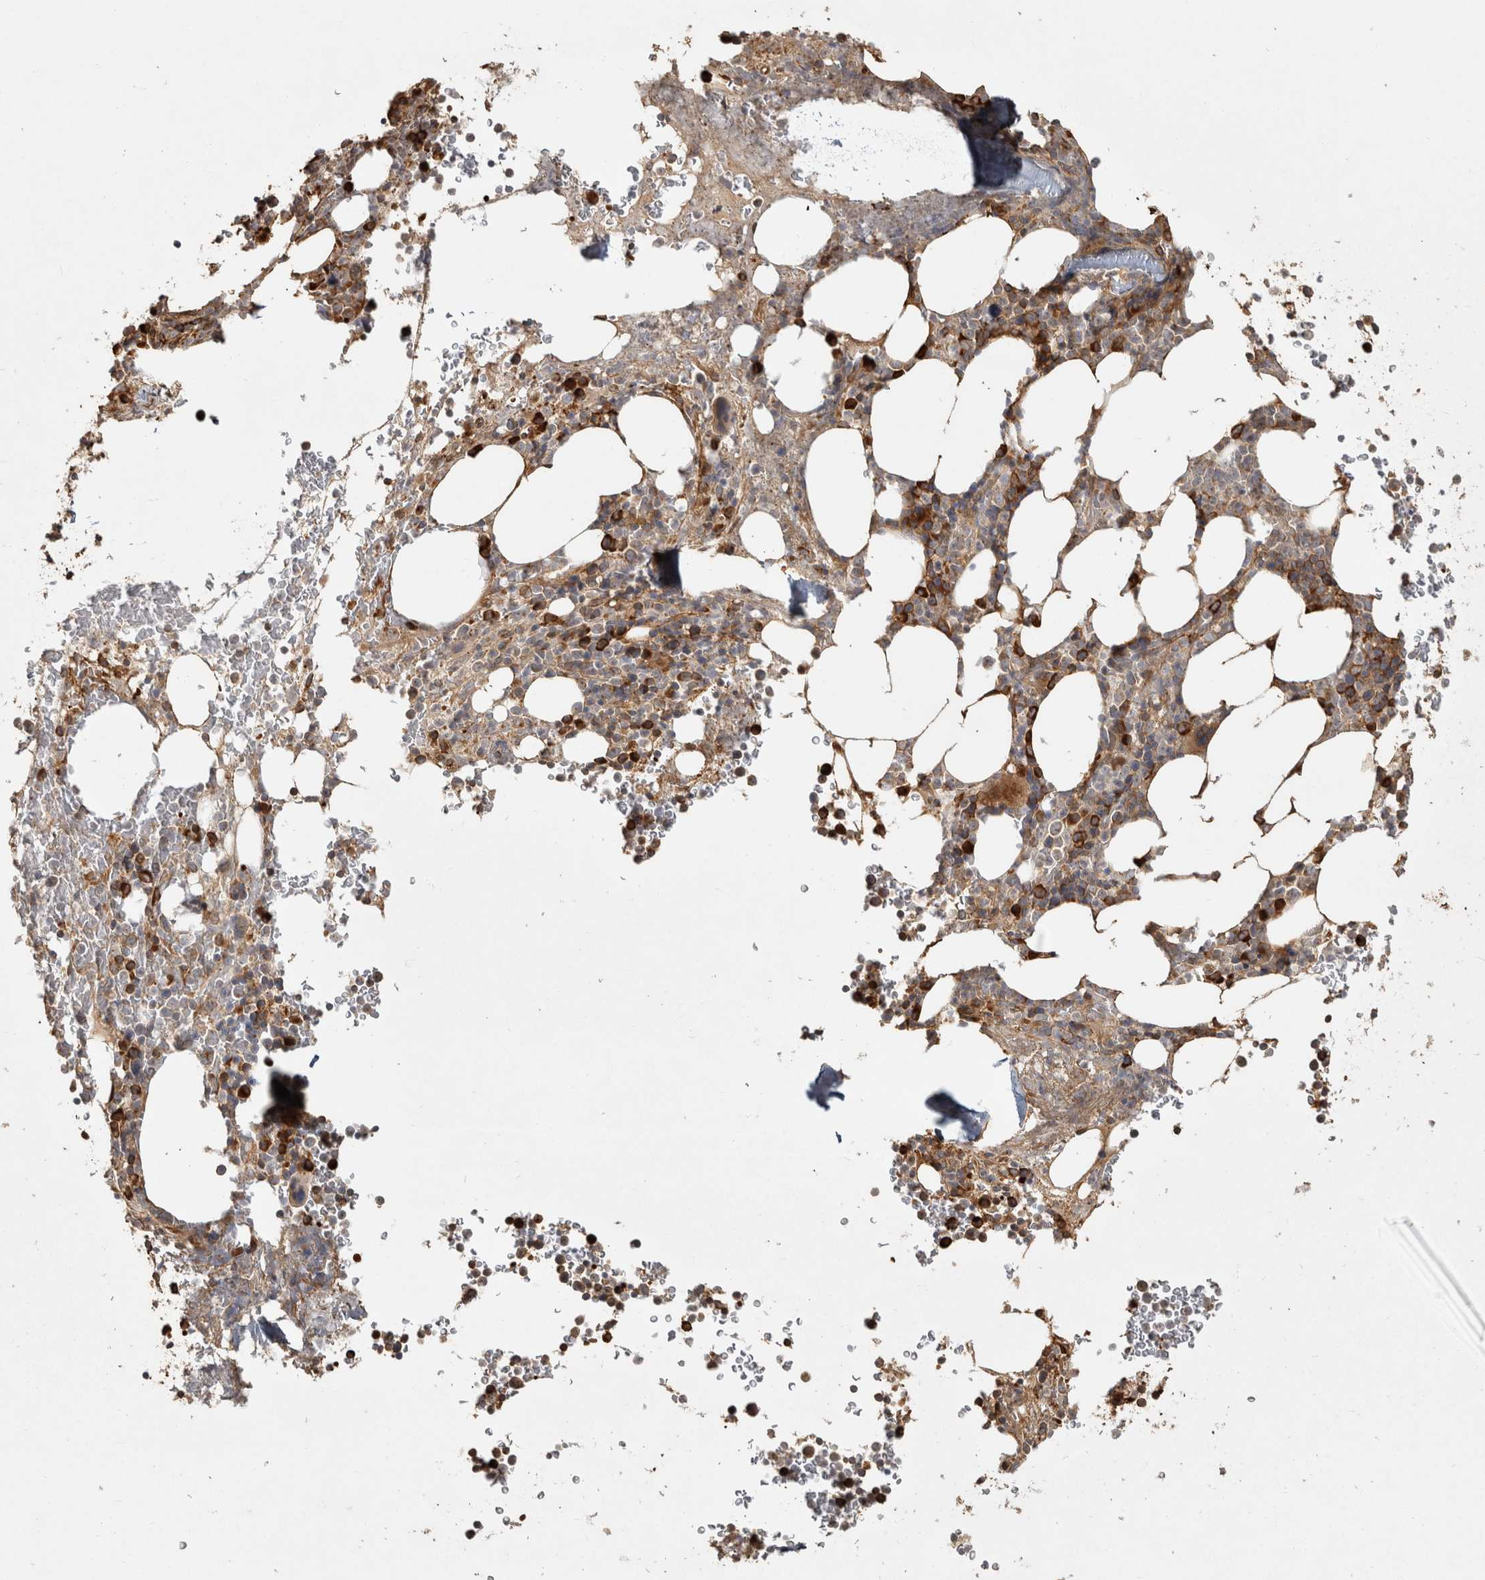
{"staining": {"intensity": "strong", "quantity": ">75%", "location": "cytoplasmic/membranous"}, "tissue": "bone marrow", "cell_type": "Hematopoietic cells", "image_type": "normal", "snomed": [{"axis": "morphology", "description": "Normal tissue, NOS"}, {"axis": "topography", "description": "Bone marrow"}], "caption": "A histopathology image of human bone marrow stained for a protein exhibits strong cytoplasmic/membranous brown staining in hematopoietic cells. (brown staining indicates protein expression, while blue staining denotes nuclei).", "gene": "CAMSAP2", "patient": {"sex": "male", "age": 58}}